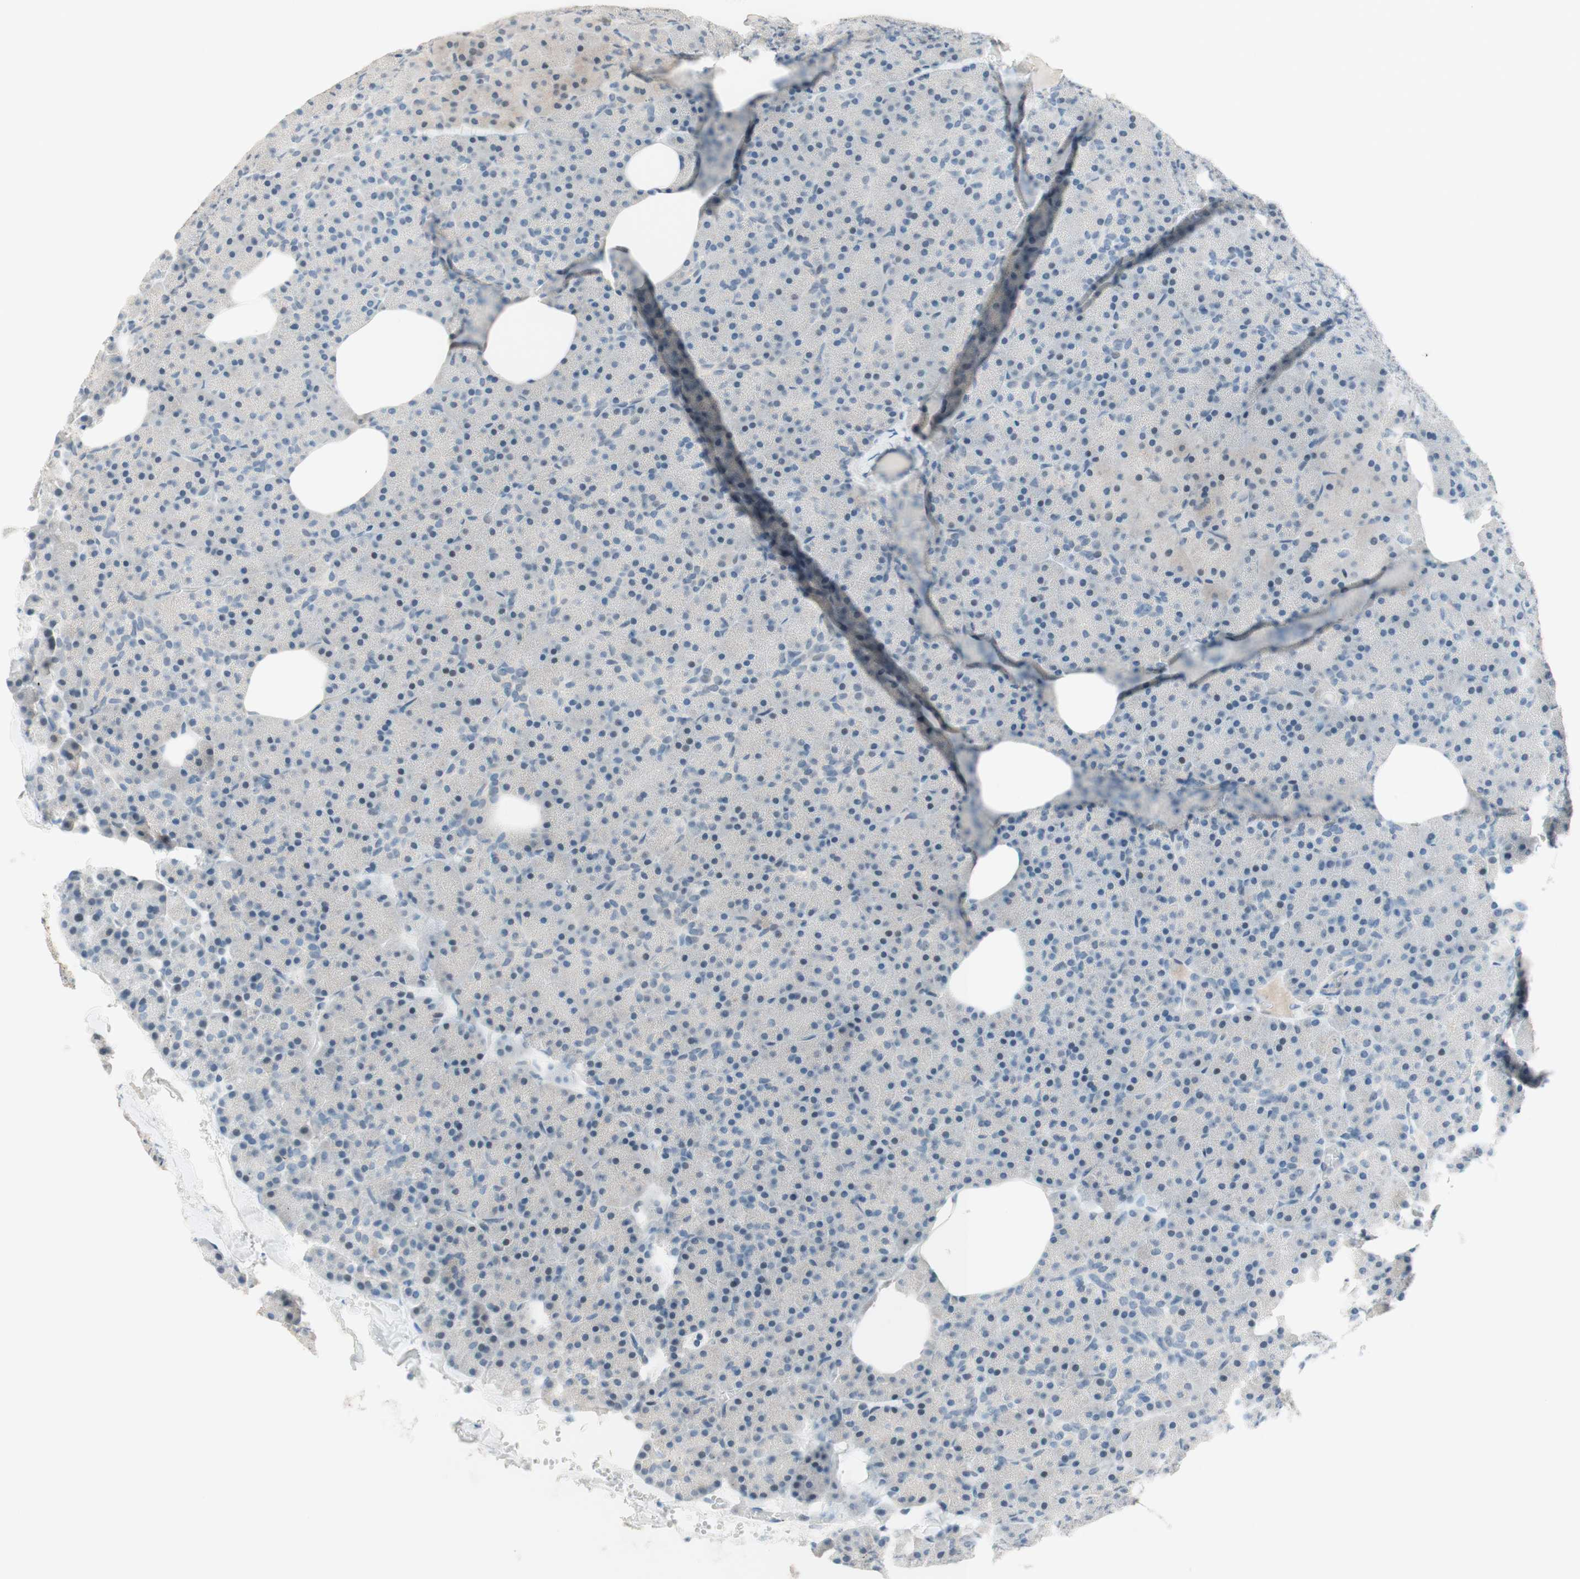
{"staining": {"intensity": "negative", "quantity": "none", "location": "none"}, "tissue": "pancreas", "cell_type": "Exocrine glandular cells", "image_type": "normal", "snomed": [{"axis": "morphology", "description": "Normal tissue, NOS"}, {"axis": "topography", "description": "Pancreas"}], "caption": "Immunohistochemical staining of normal human pancreas shows no significant positivity in exocrine glandular cells. (DAB (3,3'-diaminobenzidine) immunohistochemistry (IHC) visualized using brightfield microscopy, high magnification).", "gene": "JPH1", "patient": {"sex": "female", "age": 35}}